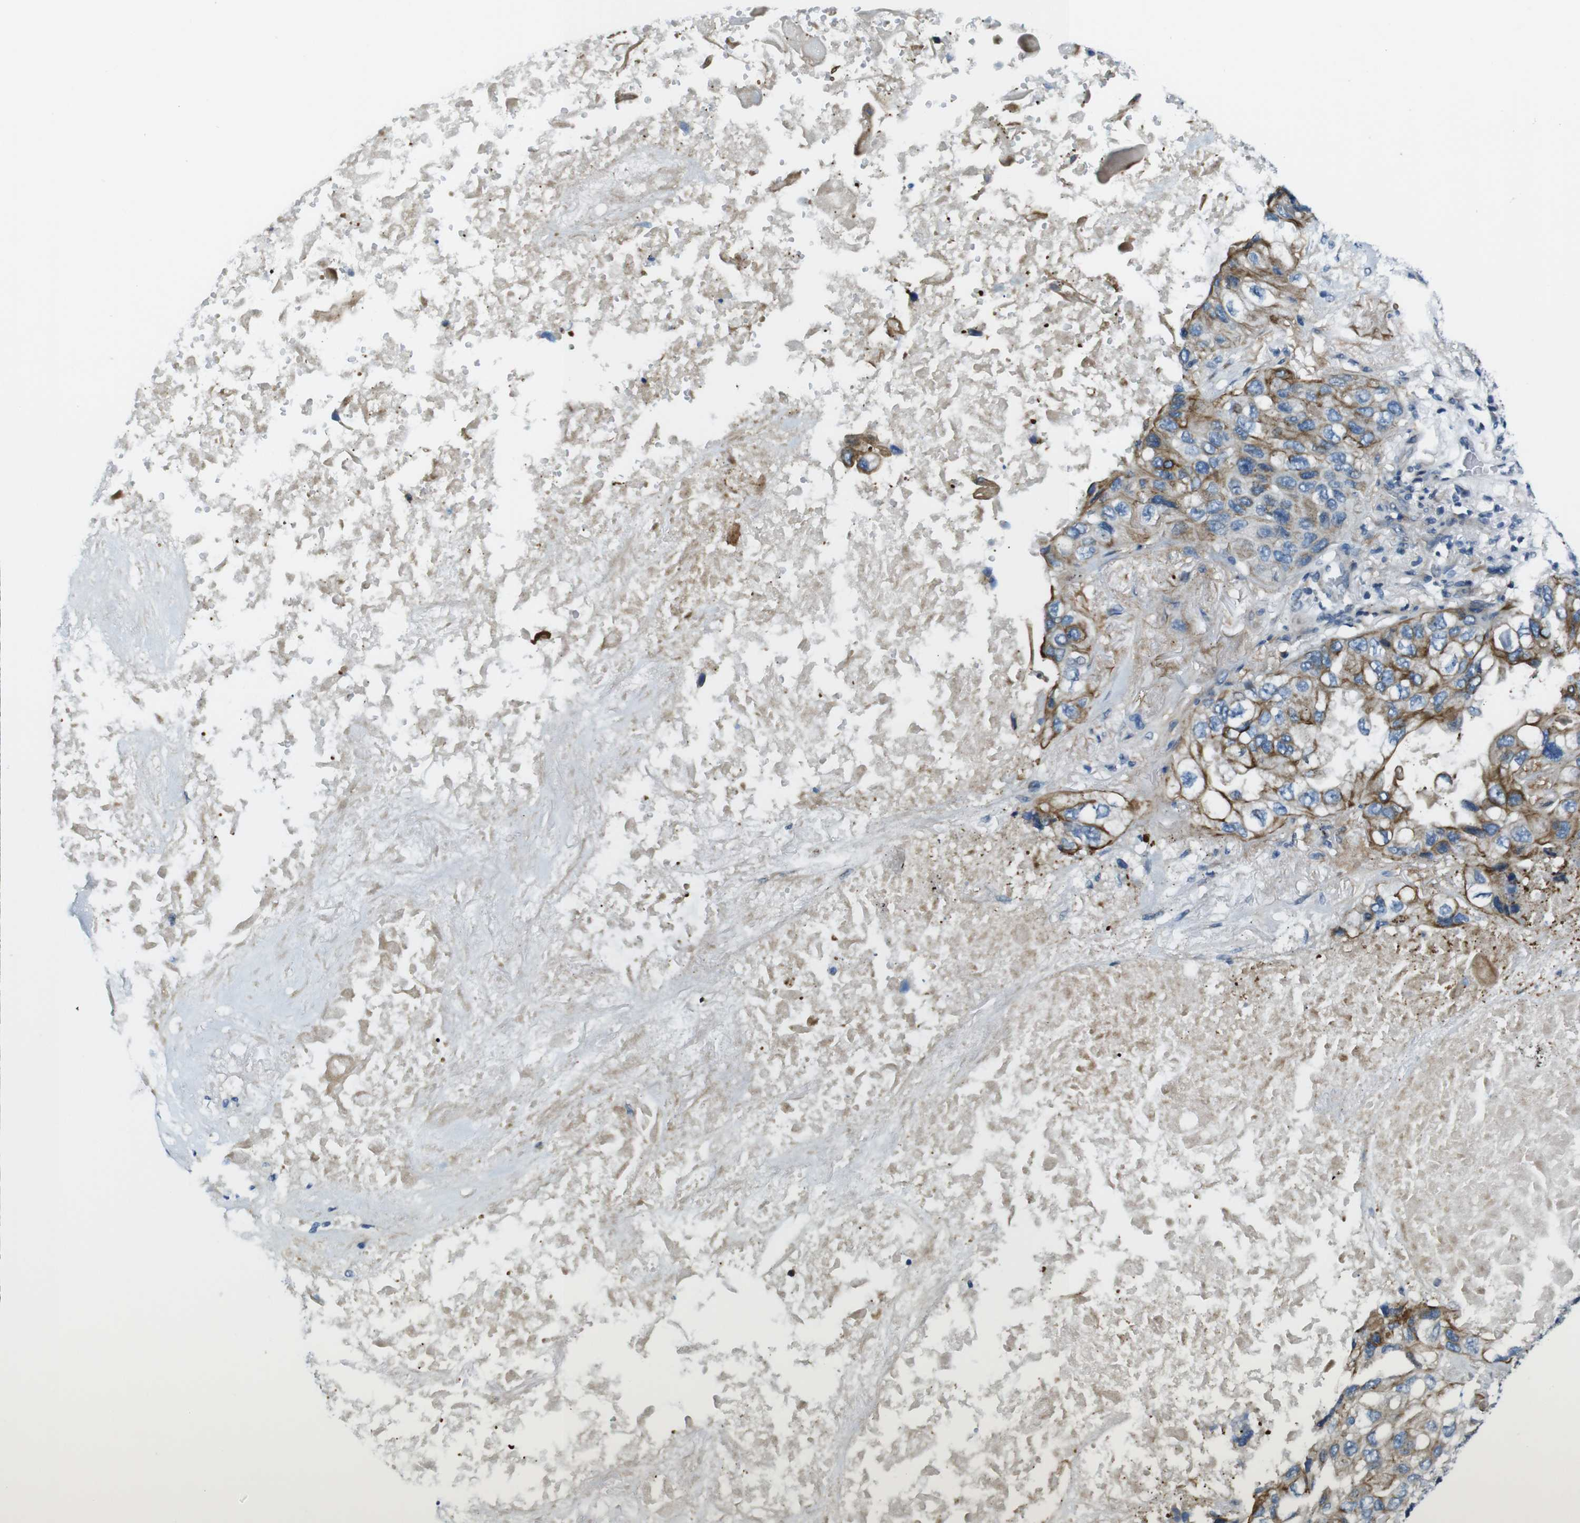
{"staining": {"intensity": "moderate", "quantity": ">75%", "location": "cytoplasmic/membranous"}, "tissue": "lung cancer", "cell_type": "Tumor cells", "image_type": "cancer", "snomed": [{"axis": "morphology", "description": "Squamous cell carcinoma, NOS"}, {"axis": "topography", "description": "Lung"}], "caption": "Brown immunohistochemical staining in squamous cell carcinoma (lung) shows moderate cytoplasmic/membranous staining in about >75% of tumor cells.", "gene": "ZDHHC3", "patient": {"sex": "female", "age": 73}}